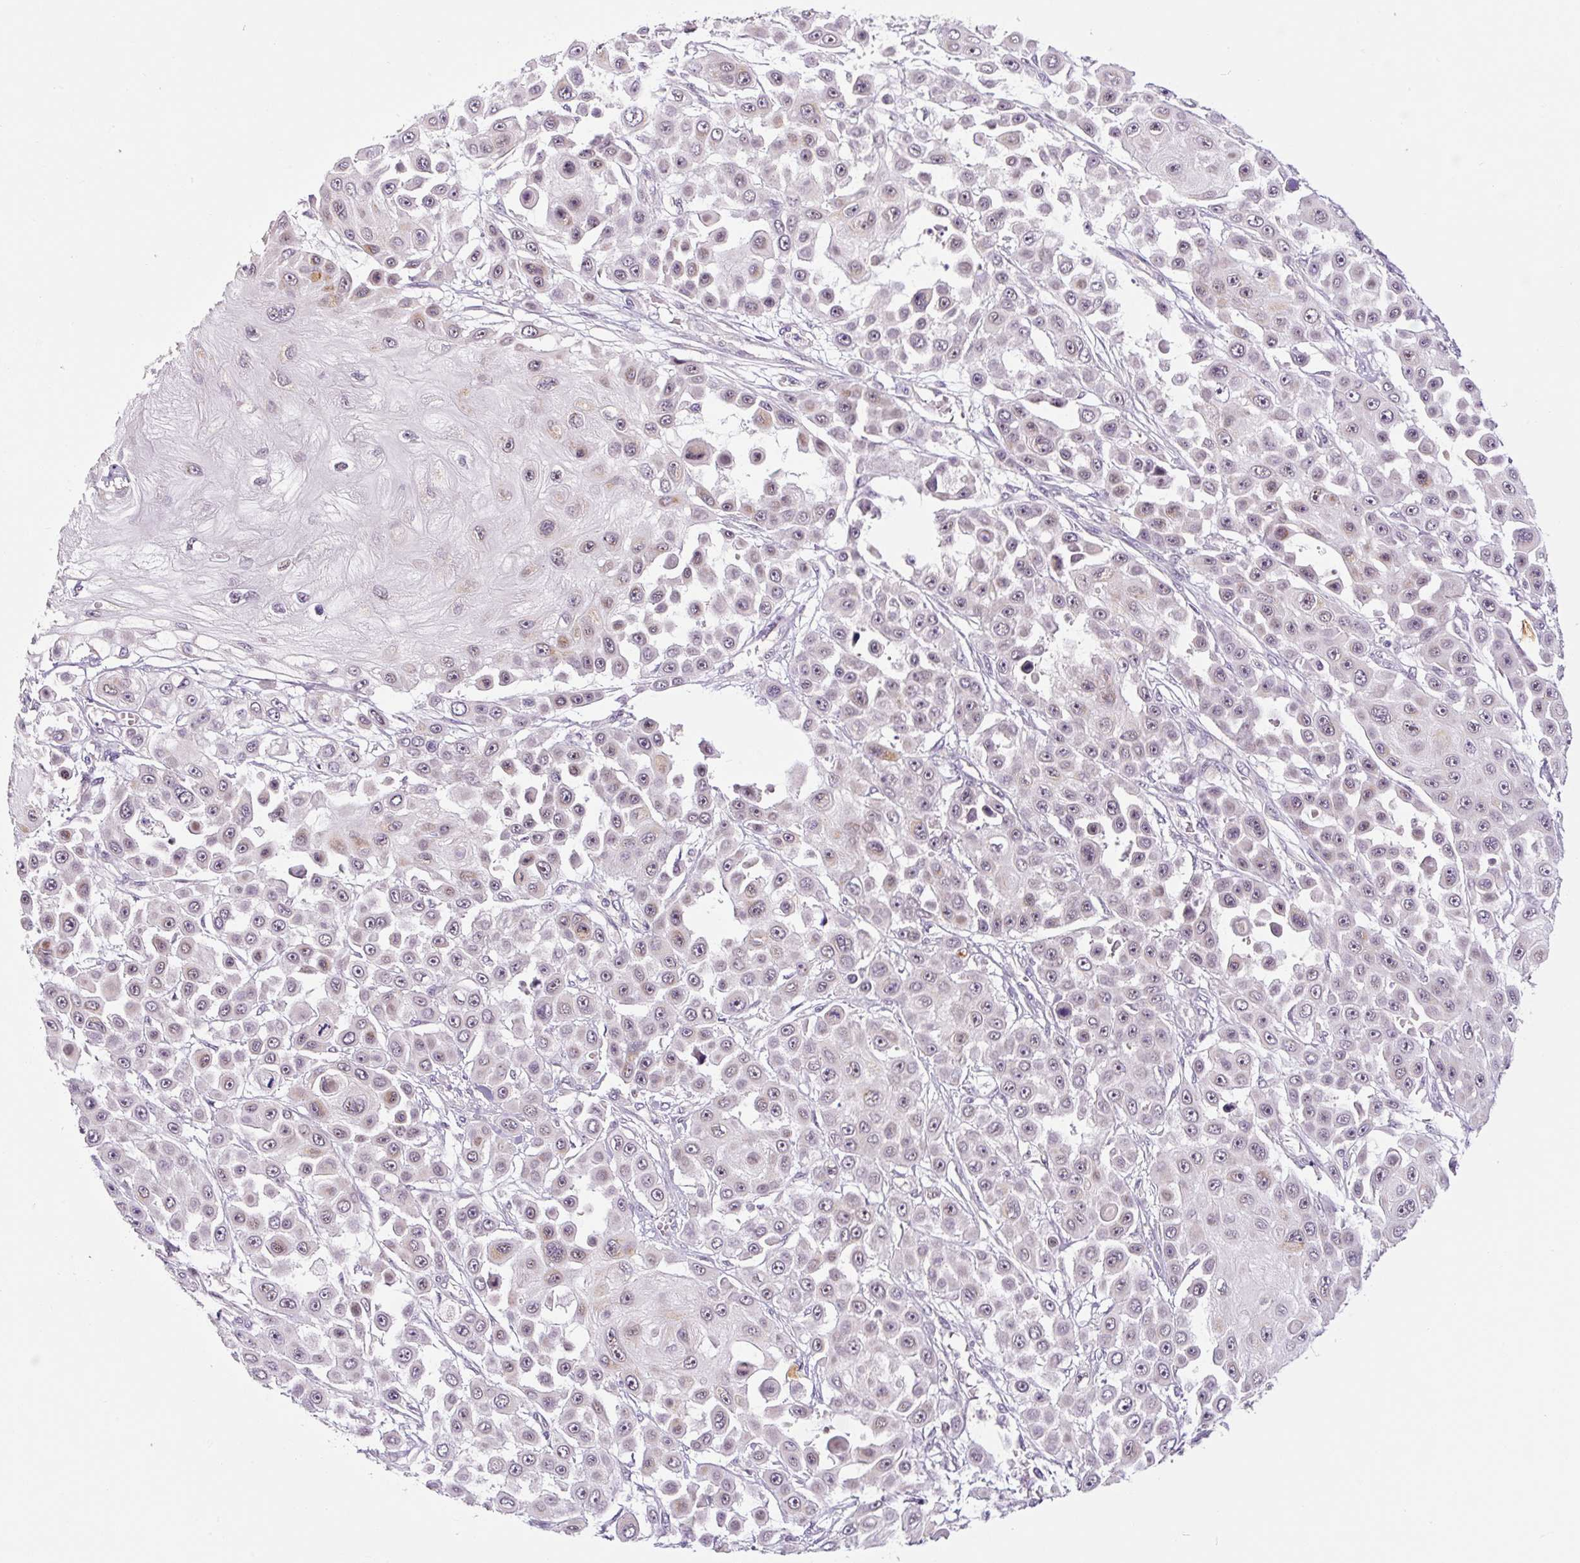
{"staining": {"intensity": "negative", "quantity": "none", "location": "none"}, "tissue": "skin cancer", "cell_type": "Tumor cells", "image_type": "cancer", "snomed": [{"axis": "morphology", "description": "Squamous cell carcinoma, NOS"}, {"axis": "topography", "description": "Skin"}], "caption": "Immunohistochemical staining of skin cancer (squamous cell carcinoma) exhibits no significant staining in tumor cells.", "gene": "PRKAA2", "patient": {"sex": "male", "age": 67}}